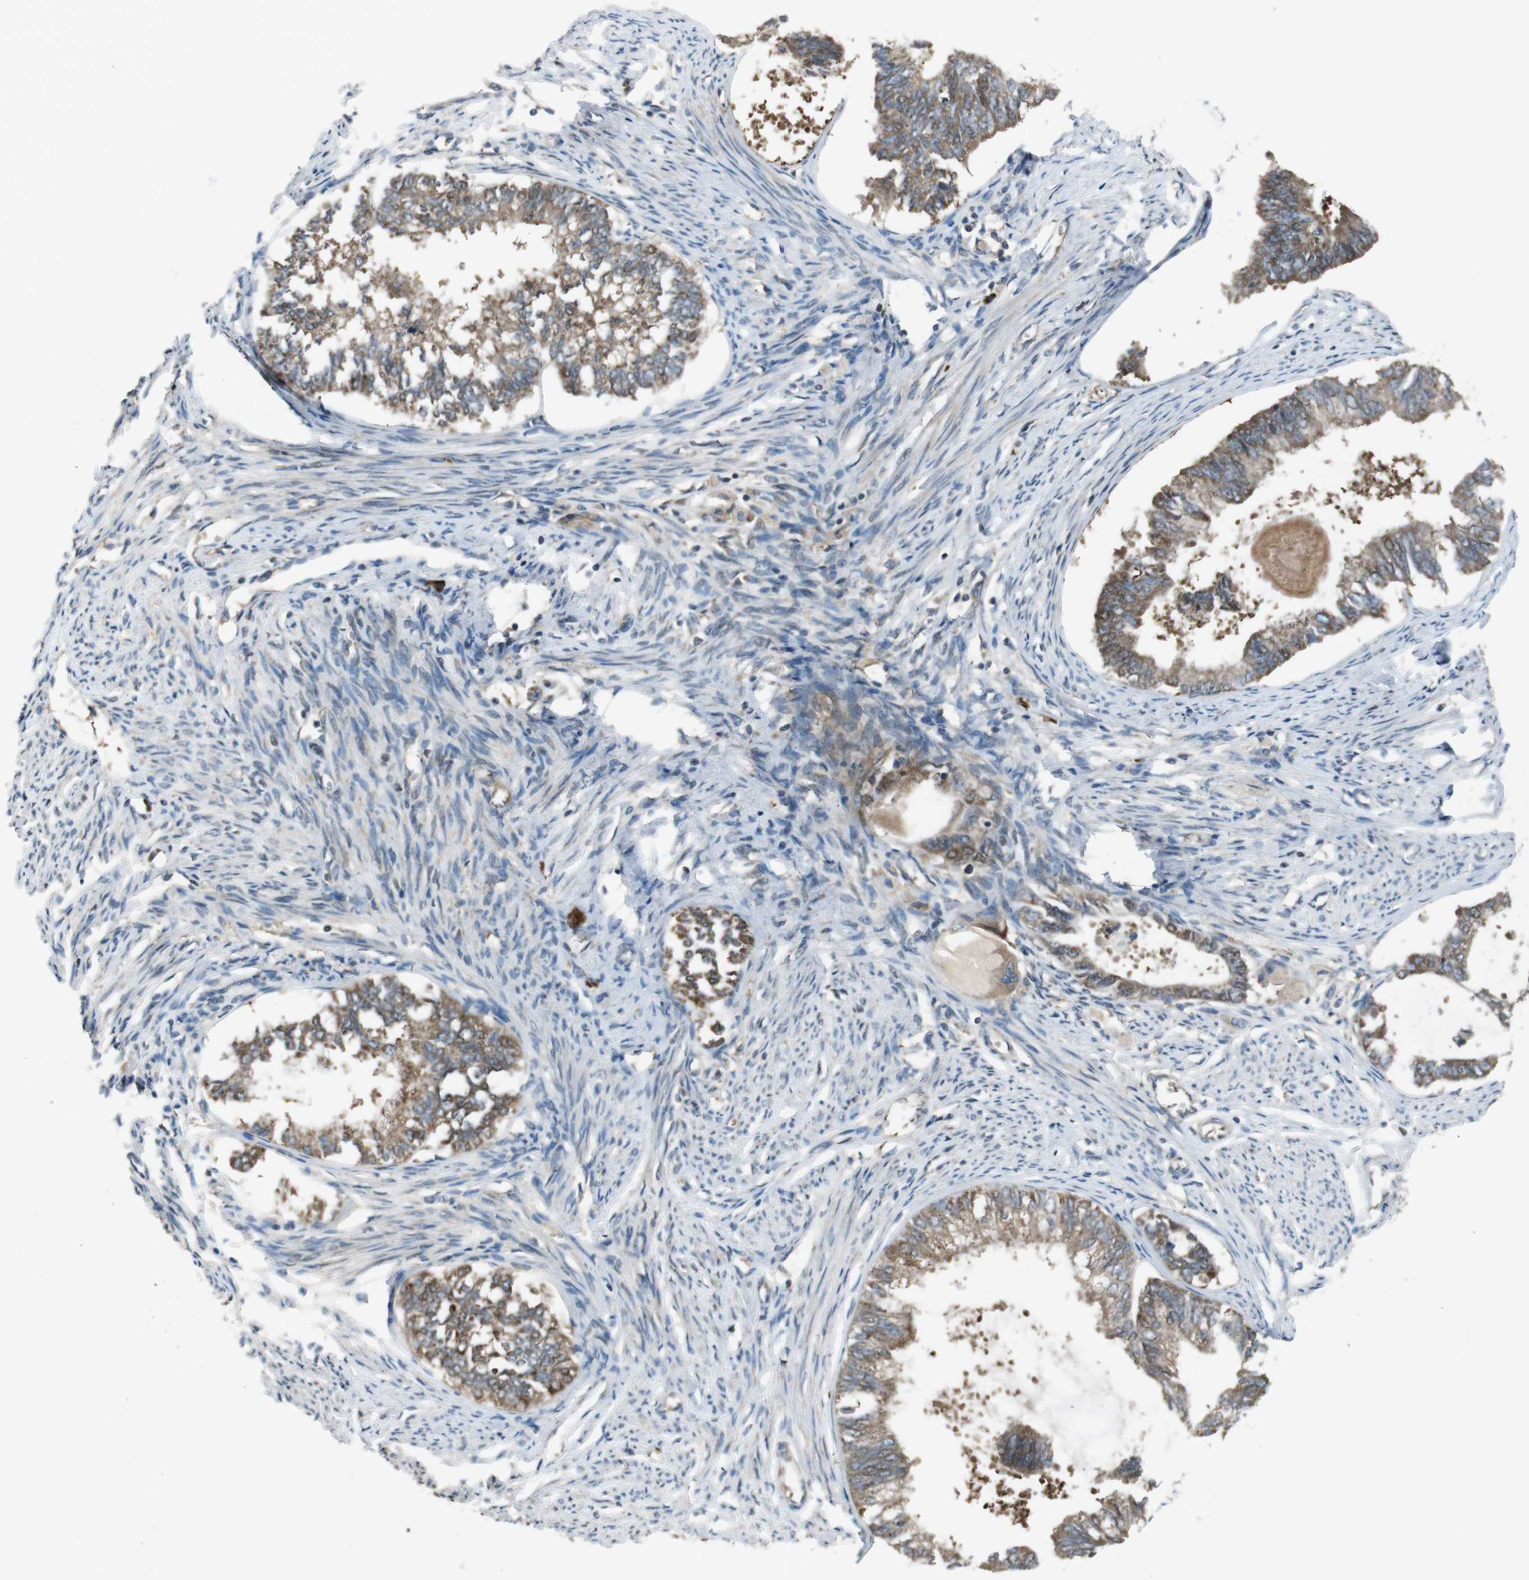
{"staining": {"intensity": "moderate", "quantity": ">75%", "location": "cytoplasmic/membranous"}, "tissue": "endometrial cancer", "cell_type": "Tumor cells", "image_type": "cancer", "snomed": [{"axis": "morphology", "description": "Adenocarcinoma, NOS"}, {"axis": "topography", "description": "Endometrium"}], "caption": "A micrograph of human endometrial cancer (adenocarcinoma) stained for a protein displays moderate cytoplasmic/membranous brown staining in tumor cells.", "gene": "SSR3", "patient": {"sex": "female", "age": 86}}